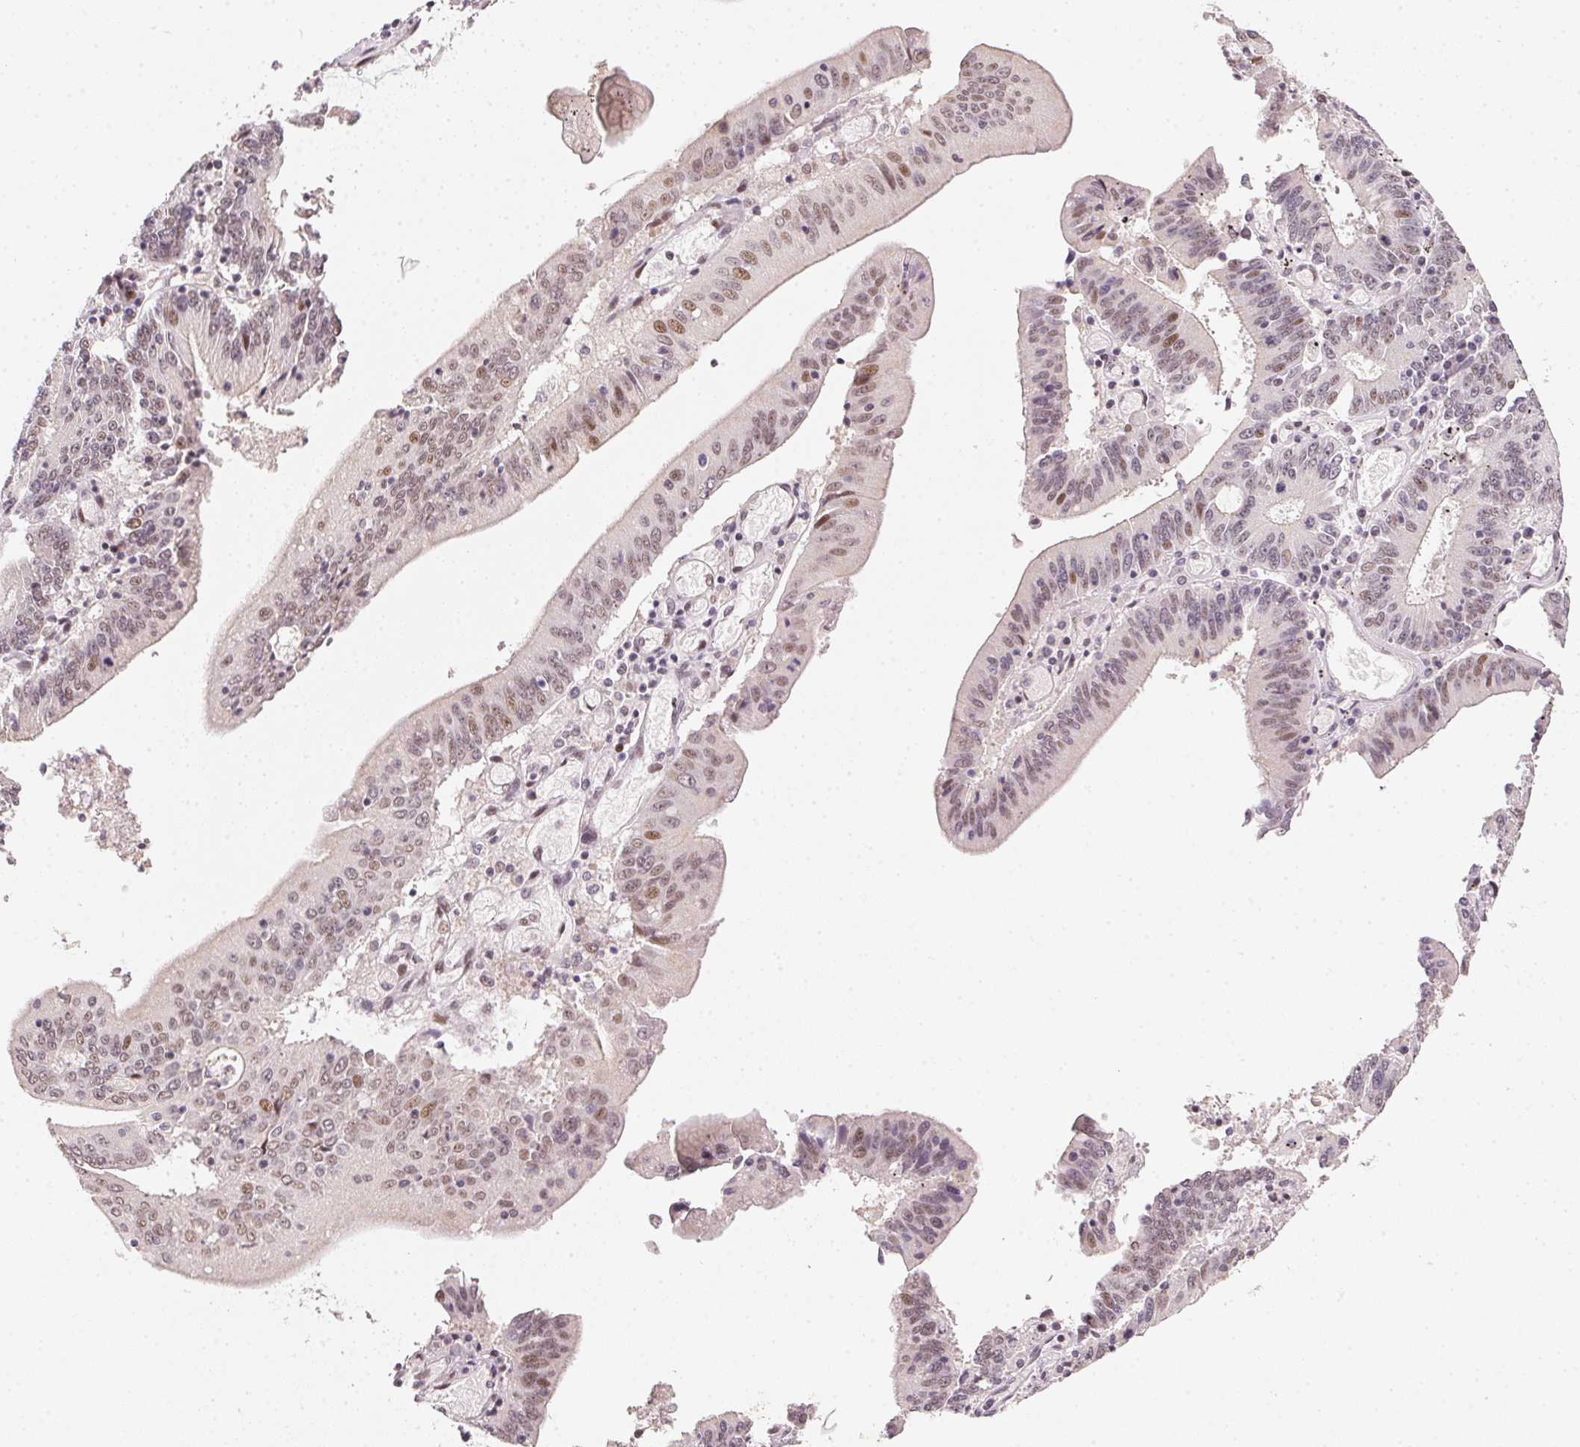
{"staining": {"intensity": "weak", "quantity": "25%-75%", "location": "nuclear"}, "tissue": "stomach cancer", "cell_type": "Tumor cells", "image_type": "cancer", "snomed": [{"axis": "morphology", "description": "Adenocarcinoma, NOS"}, {"axis": "topography", "description": "Stomach, upper"}], "caption": "Protein expression analysis of stomach cancer (adenocarcinoma) reveals weak nuclear staining in approximately 25%-75% of tumor cells. (Brightfield microscopy of DAB IHC at high magnification).", "gene": "KDM4D", "patient": {"sex": "male", "age": 68}}